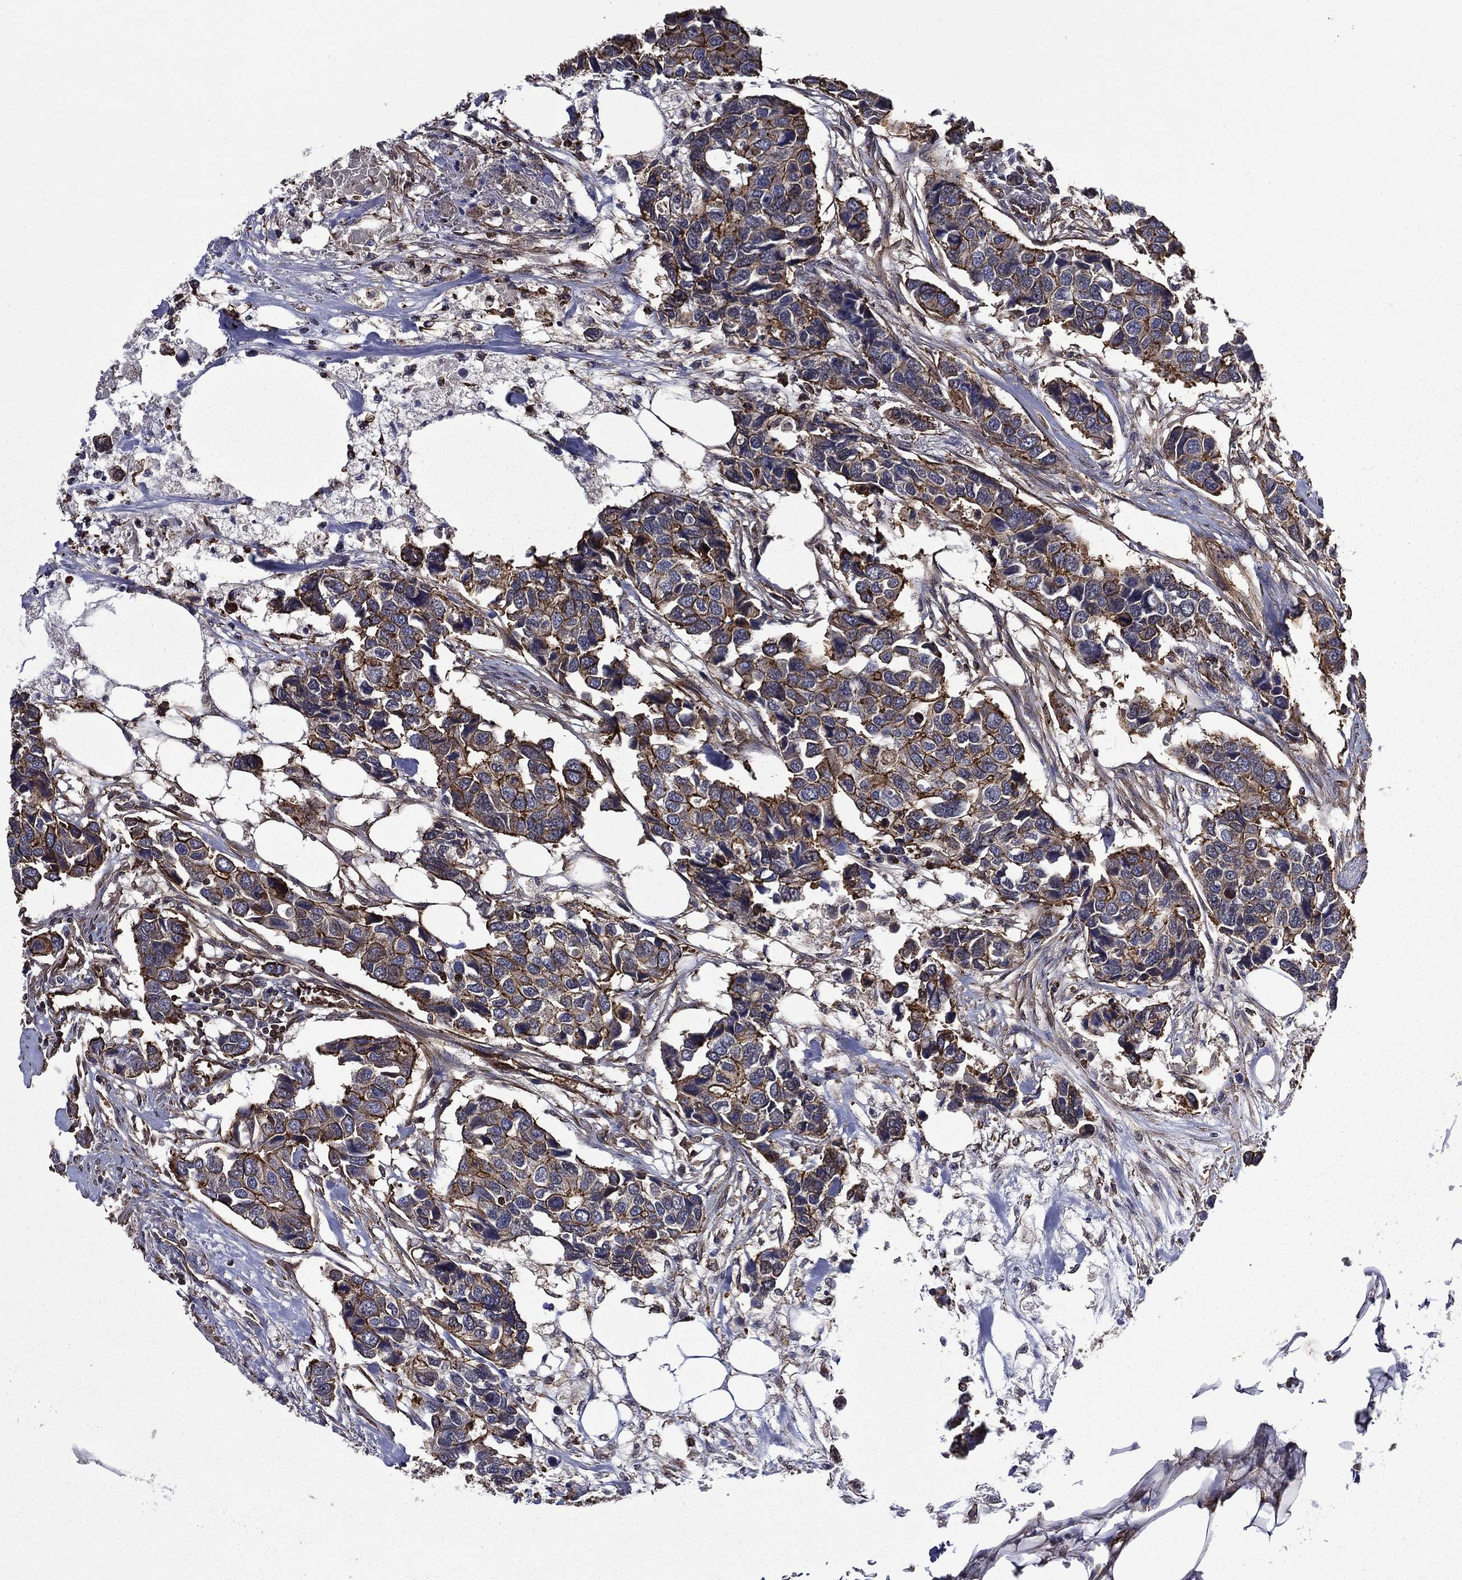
{"staining": {"intensity": "strong", "quantity": "25%-75%", "location": "cytoplasmic/membranous"}, "tissue": "breast cancer", "cell_type": "Tumor cells", "image_type": "cancer", "snomed": [{"axis": "morphology", "description": "Duct carcinoma"}, {"axis": "topography", "description": "Breast"}], "caption": "Breast cancer (intraductal carcinoma) stained with immunohistochemistry reveals strong cytoplasmic/membranous positivity in approximately 25%-75% of tumor cells.", "gene": "PLPP3", "patient": {"sex": "female", "age": 83}}